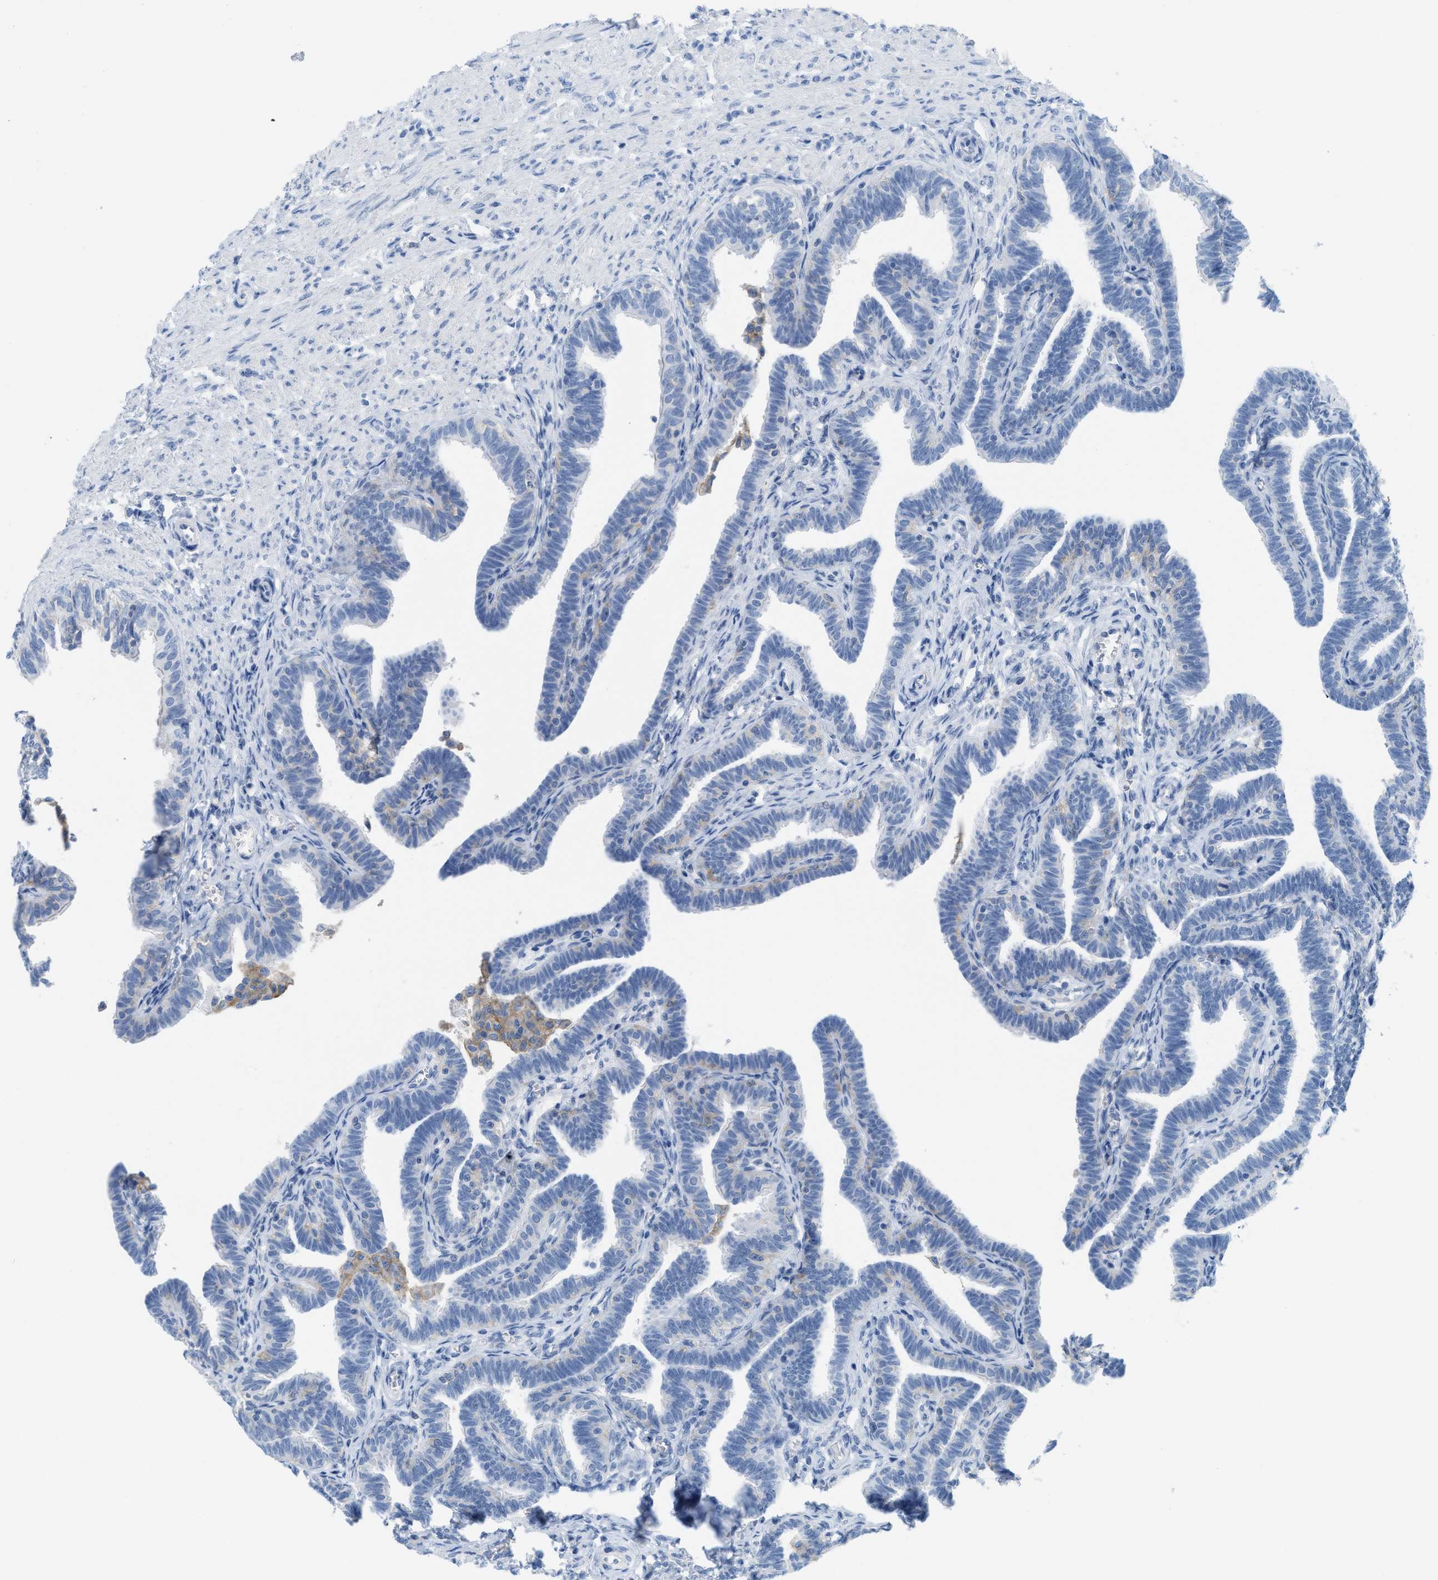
{"staining": {"intensity": "negative", "quantity": "none", "location": "none"}, "tissue": "fallopian tube", "cell_type": "Glandular cells", "image_type": "normal", "snomed": [{"axis": "morphology", "description": "Normal tissue, NOS"}, {"axis": "topography", "description": "Fallopian tube"}, {"axis": "topography", "description": "Ovary"}], "caption": "A high-resolution micrograph shows immunohistochemistry staining of benign fallopian tube, which displays no significant expression in glandular cells. Nuclei are stained in blue.", "gene": "SLC3A2", "patient": {"sex": "female", "age": 23}}